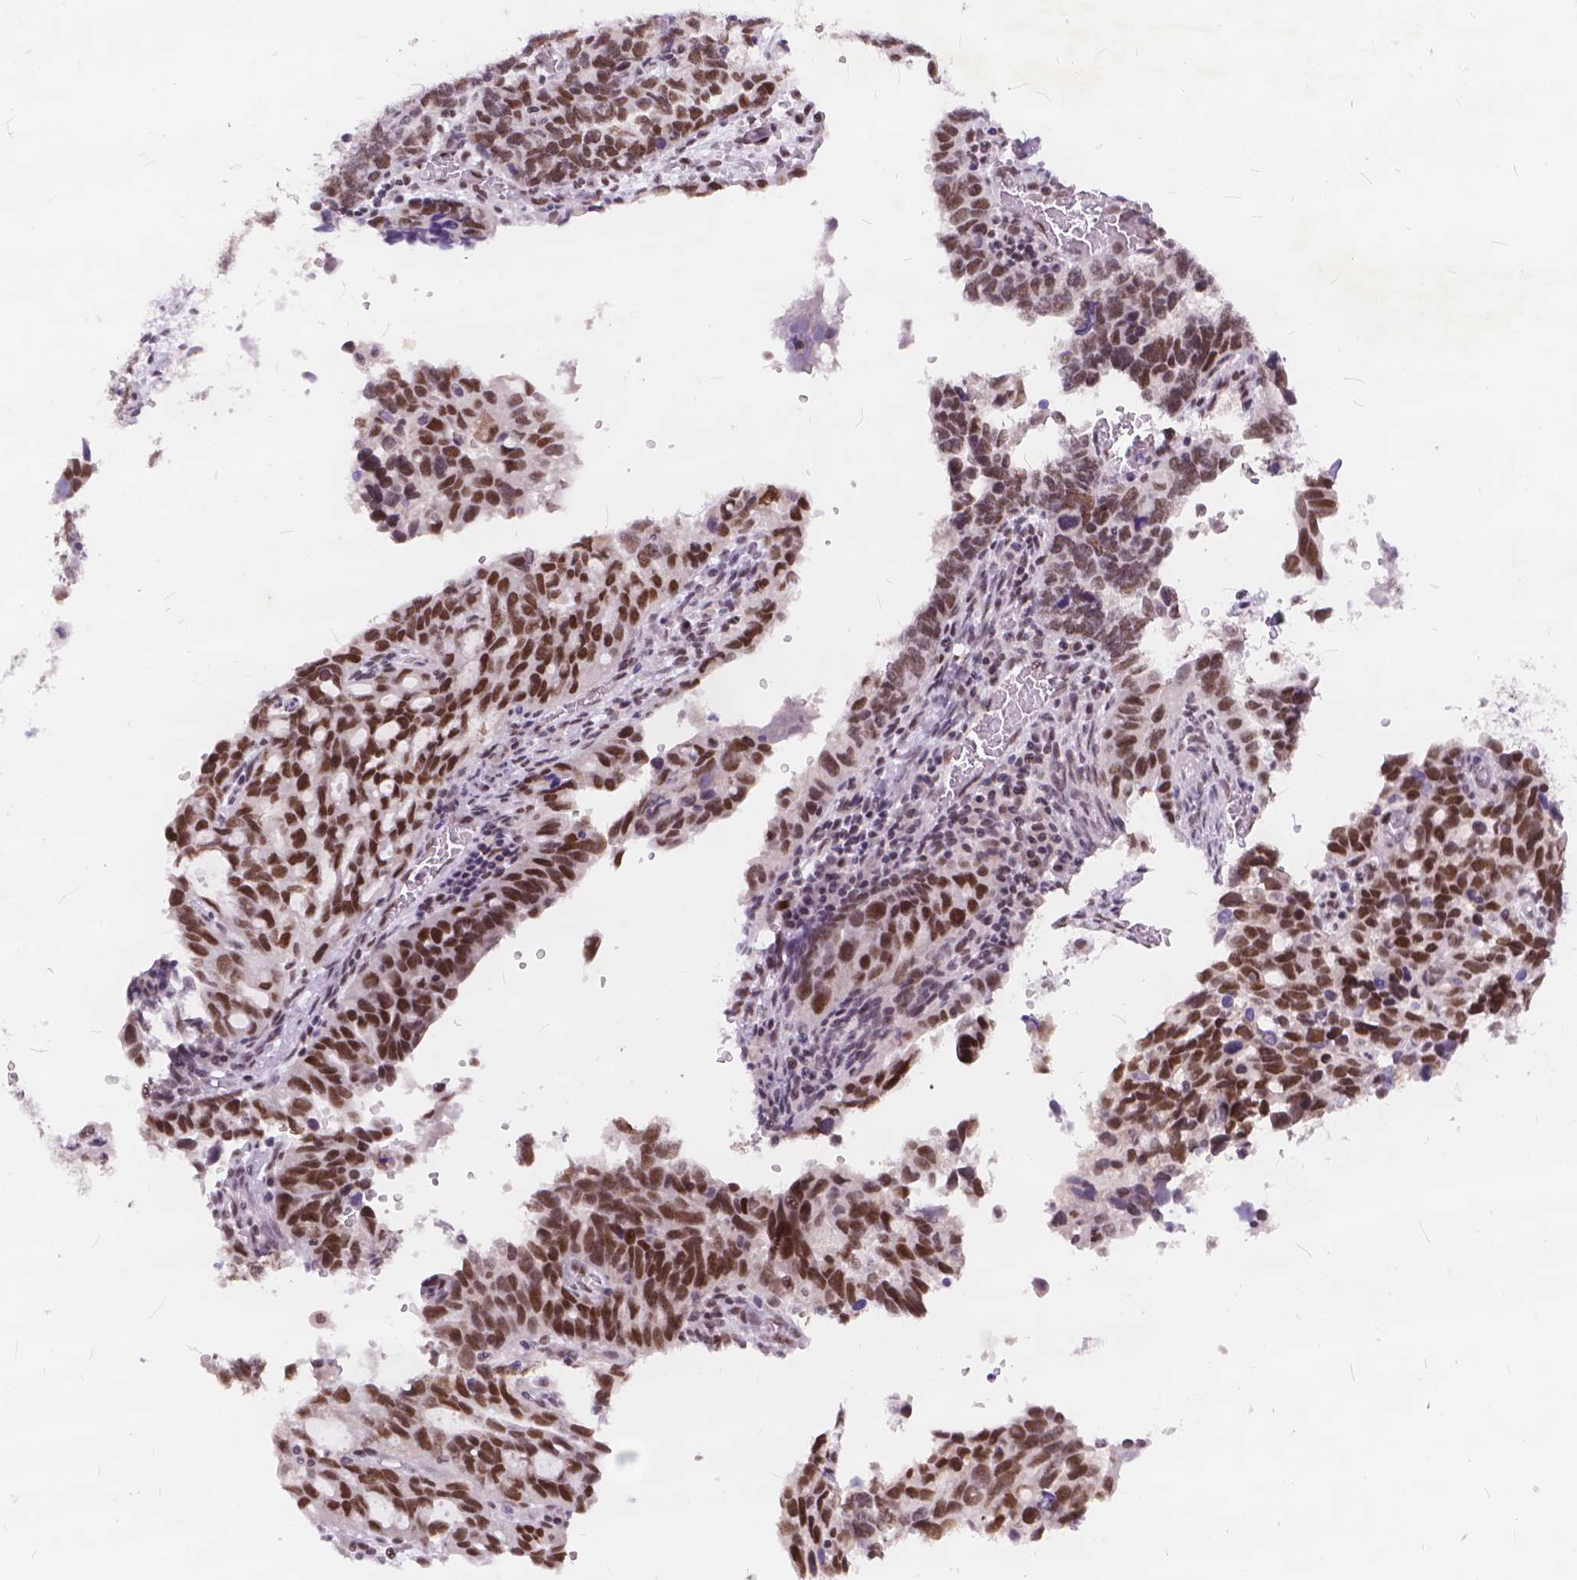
{"staining": {"intensity": "moderate", "quantity": ">75%", "location": "nuclear"}, "tissue": "ovarian cancer", "cell_type": "Tumor cells", "image_type": "cancer", "snomed": [{"axis": "morphology", "description": "Cystadenocarcinoma, serous, NOS"}, {"axis": "topography", "description": "Ovary"}], "caption": "Protein expression by immunohistochemistry displays moderate nuclear positivity in approximately >75% of tumor cells in ovarian cancer.", "gene": "FAM53A", "patient": {"sex": "female", "age": 69}}